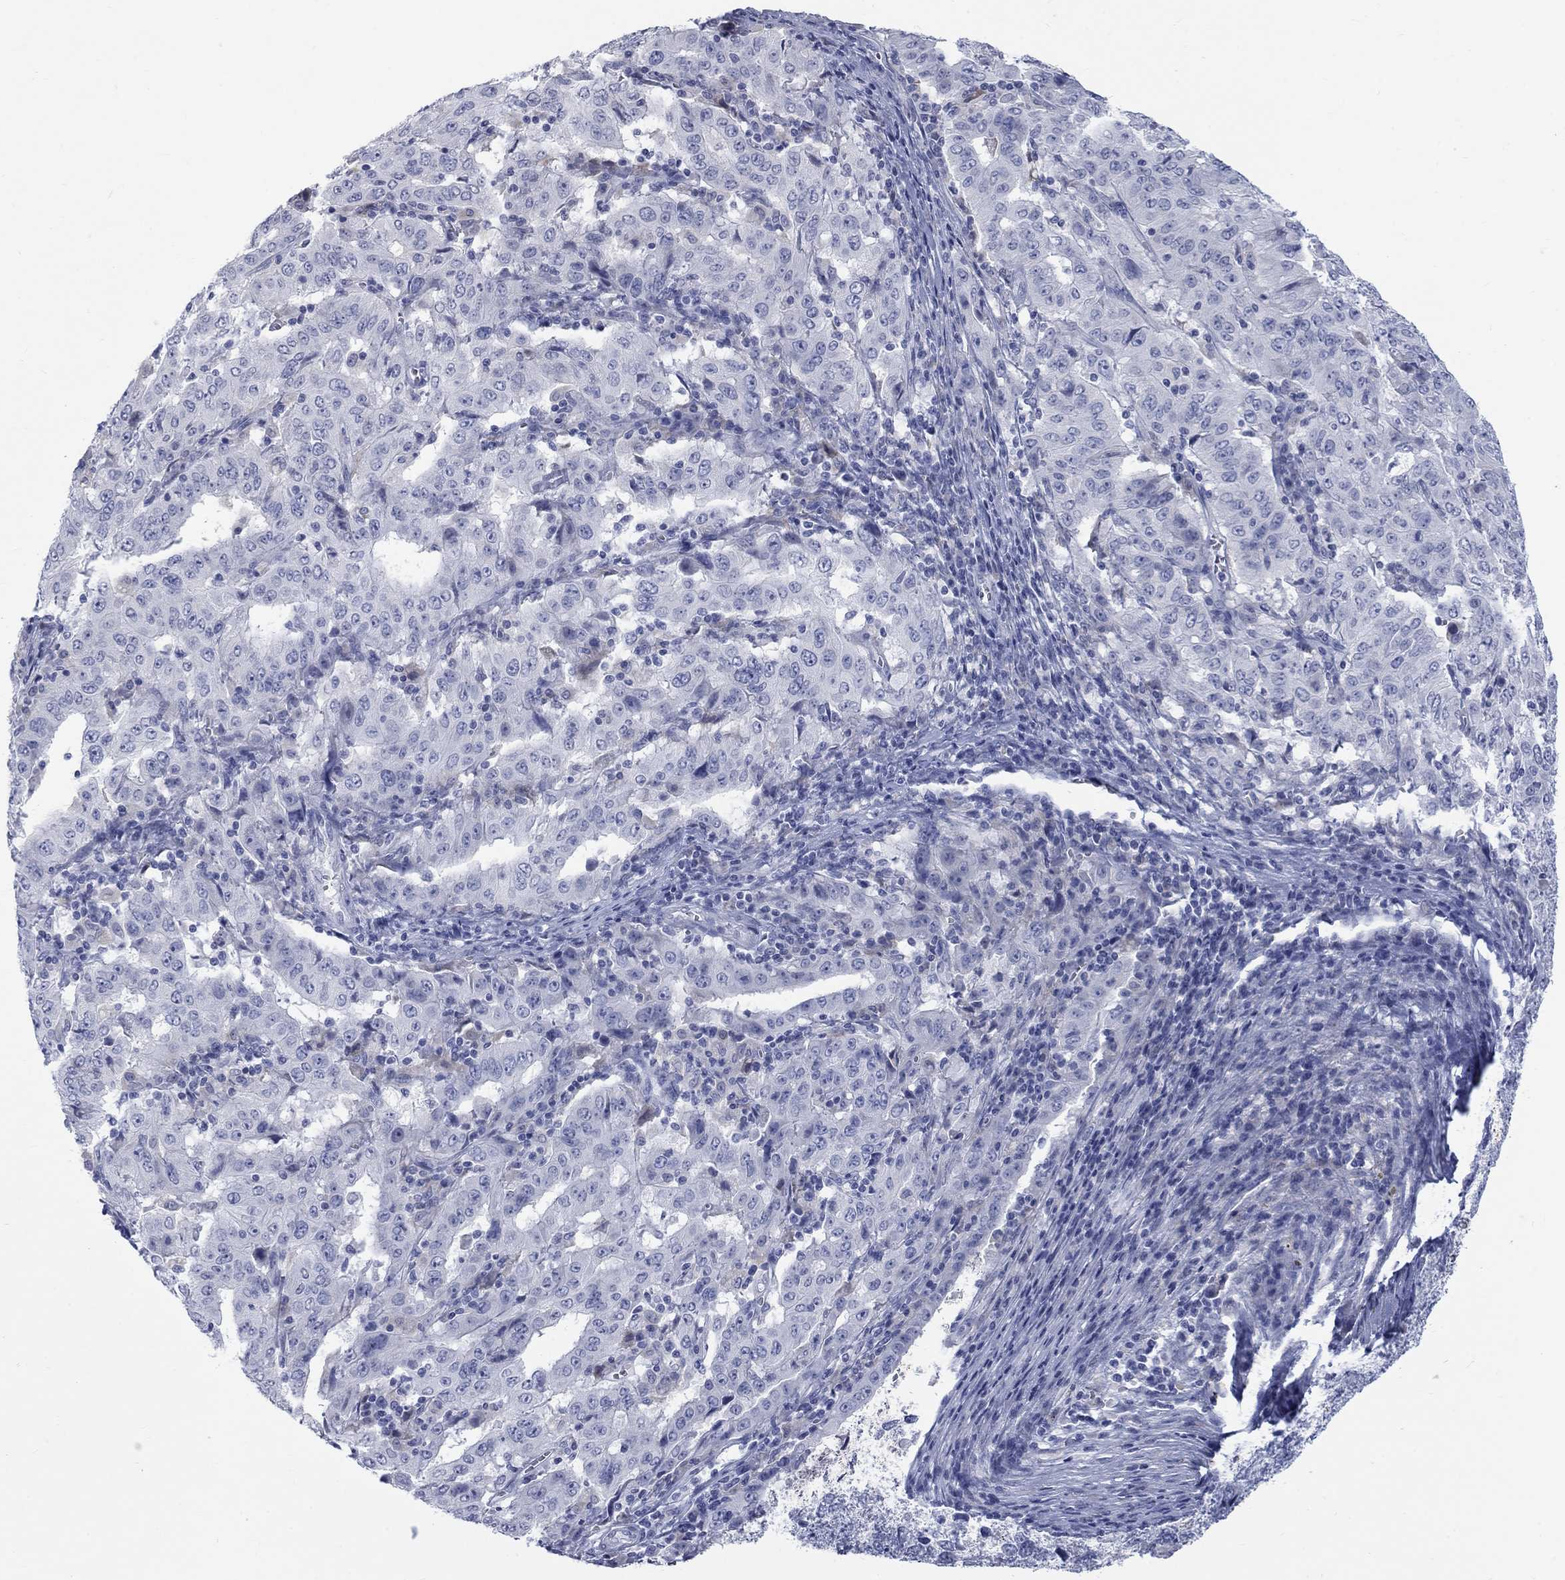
{"staining": {"intensity": "negative", "quantity": "none", "location": "none"}, "tissue": "pancreatic cancer", "cell_type": "Tumor cells", "image_type": "cancer", "snomed": [{"axis": "morphology", "description": "Adenocarcinoma, NOS"}, {"axis": "topography", "description": "Pancreas"}], "caption": "Immunohistochemistry of human adenocarcinoma (pancreatic) reveals no positivity in tumor cells.", "gene": "RFTN2", "patient": {"sex": "male", "age": 63}}